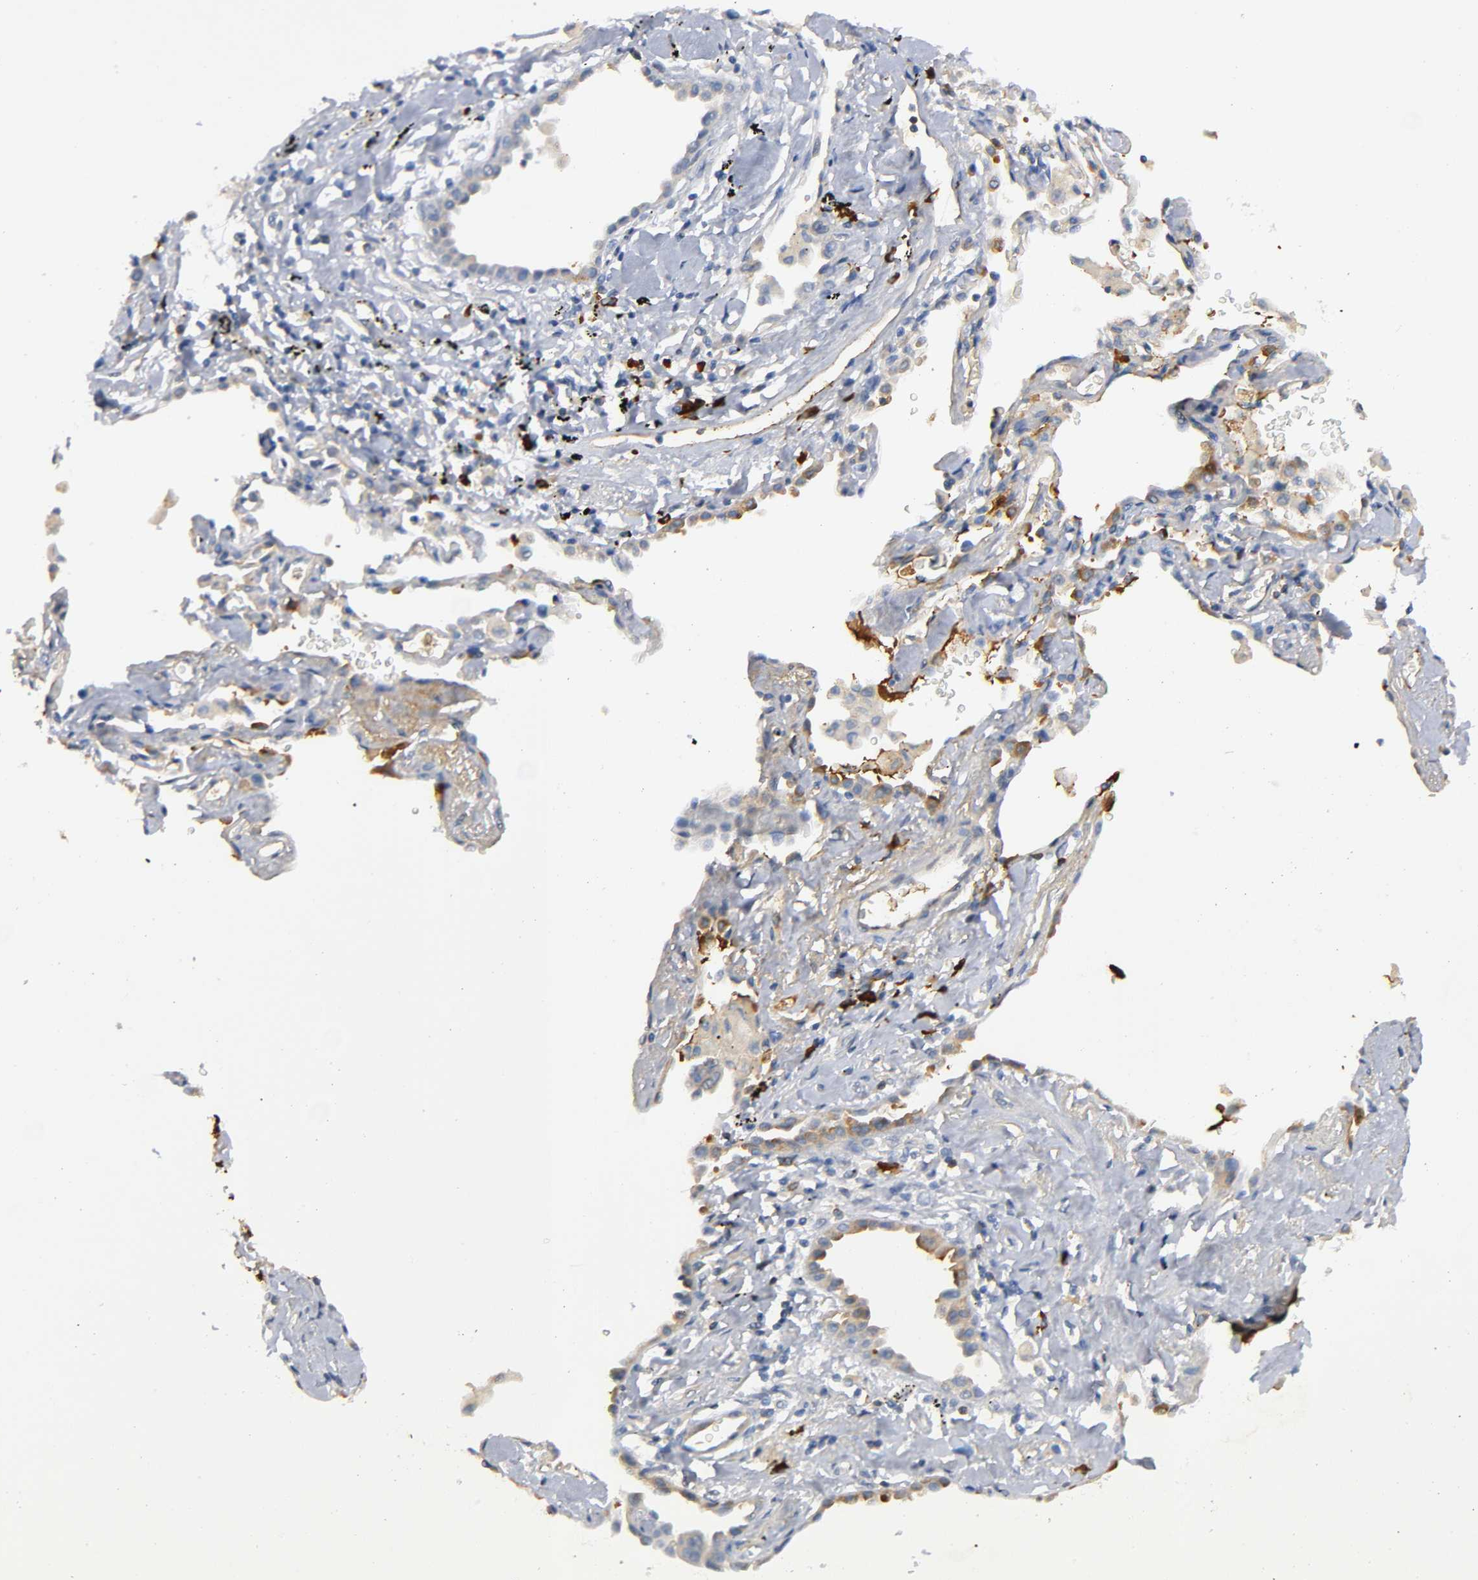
{"staining": {"intensity": "weak", "quantity": ">75%", "location": "cytoplasmic/membranous"}, "tissue": "lung cancer", "cell_type": "Tumor cells", "image_type": "cancer", "snomed": [{"axis": "morphology", "description": "Adenocarcinoma, NOS"}, {"axis": "topography", "description": "Lung"}], "caption": "Immunohistochemical staining of lung adenocarcinoma shows low levels of weak cytoplasmic/membranous protein positivity in about >75% of tumor cells.", "gene": "NOVA1", "patient": {"sex": "female", "age": 64}}